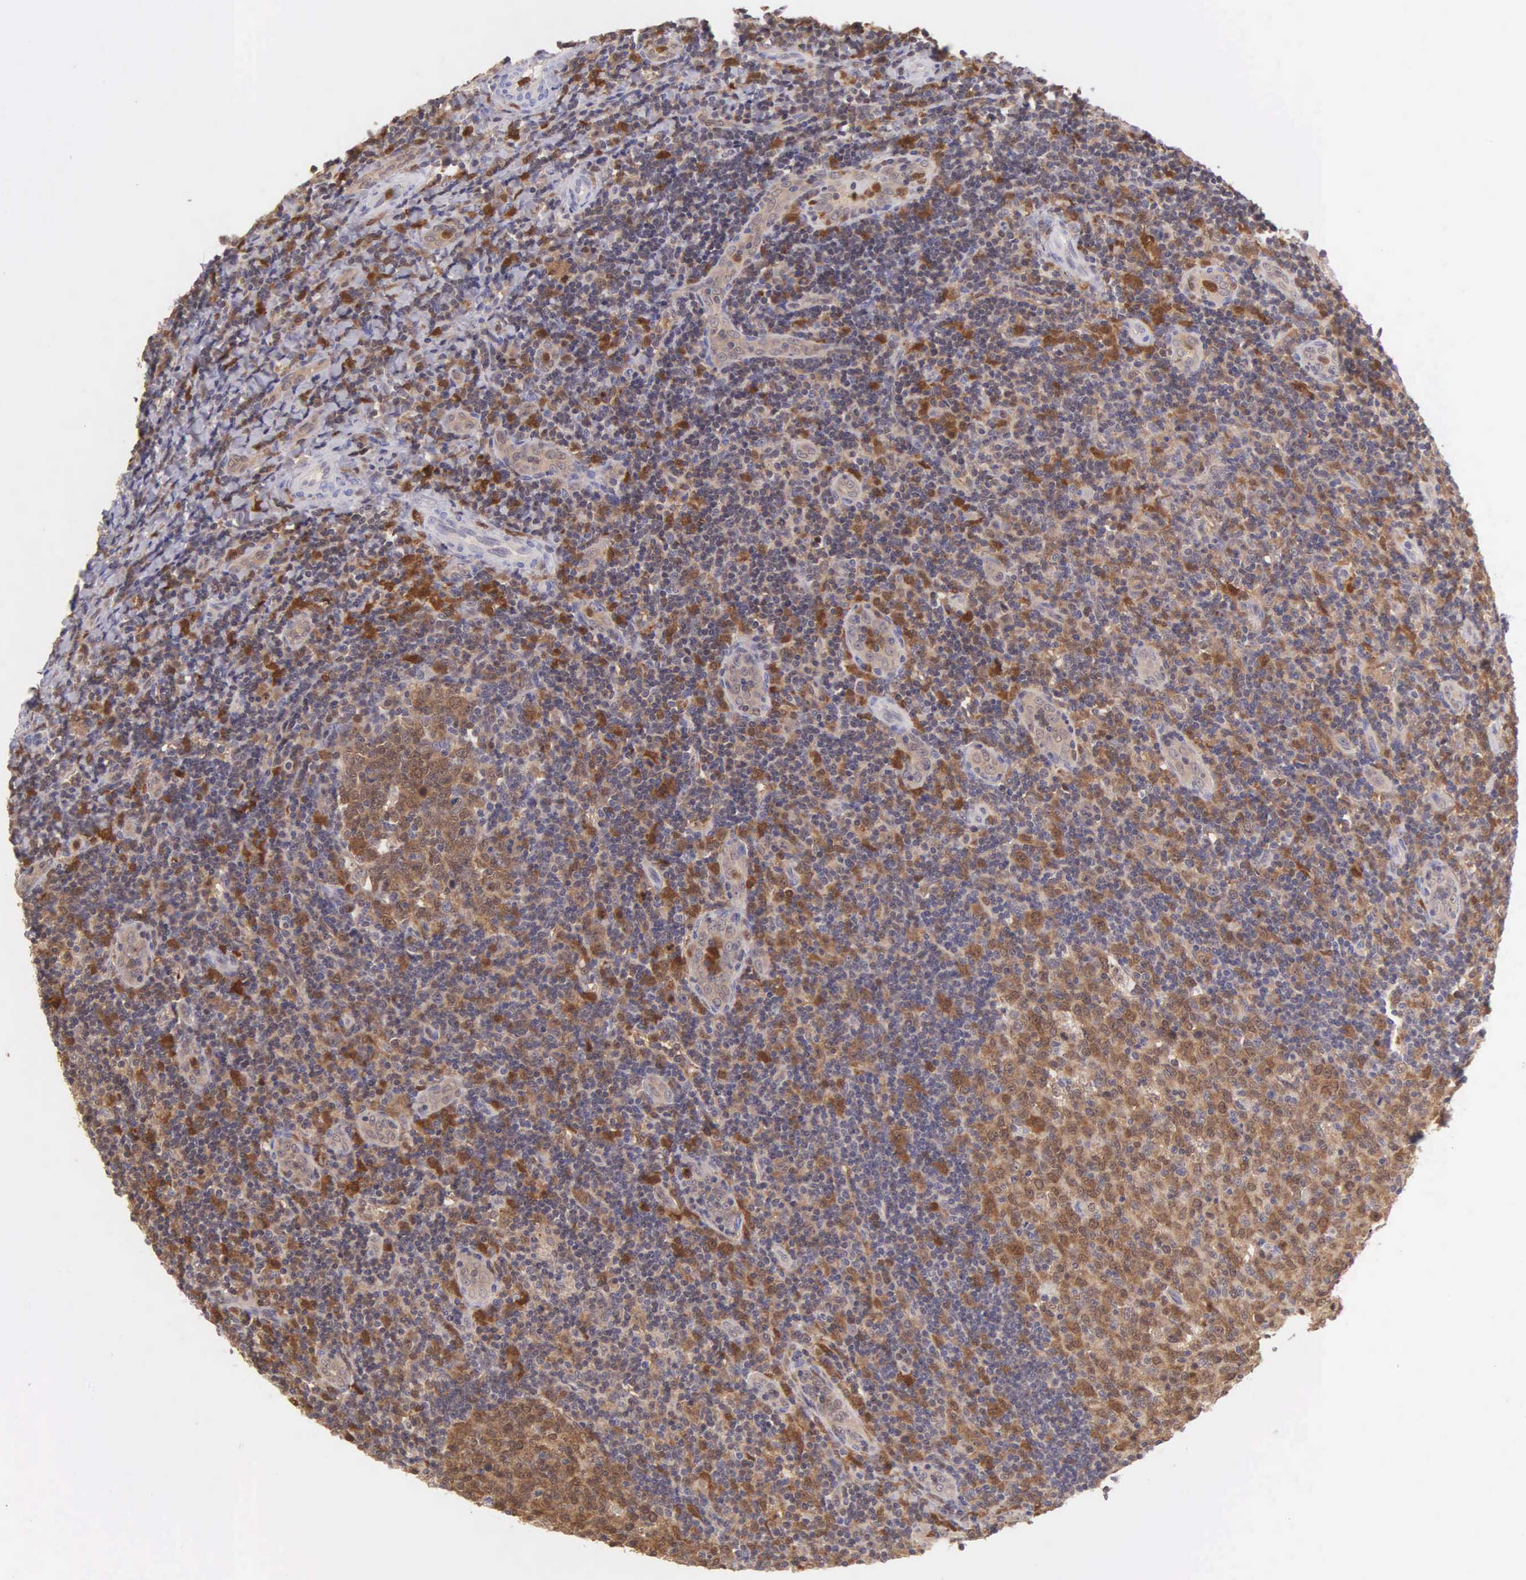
{"staining": {"intensity": "moderate", "quantity": ">75%", "location": "cytoplasmic/membranous"}, "tissue": "tonsil", "cell_type": "Germinal center cells", "image_type": "normal", "snomed": [{"axis": "morphology", "description": "Normal tissue, NOS"}, {"axis": "topography", "description": "Tonsil"}], "caption": "Immunohistochemical staining of normal tonsil demonstrates medium levels of moderate cytoplasmic/membranous expression in approximately >75% of germinal center cells. (DAB IHC, brown staining for protein, blue staining for nuclei).", "gene": "BID", "patient": {"sex": "female", "age": 3}}